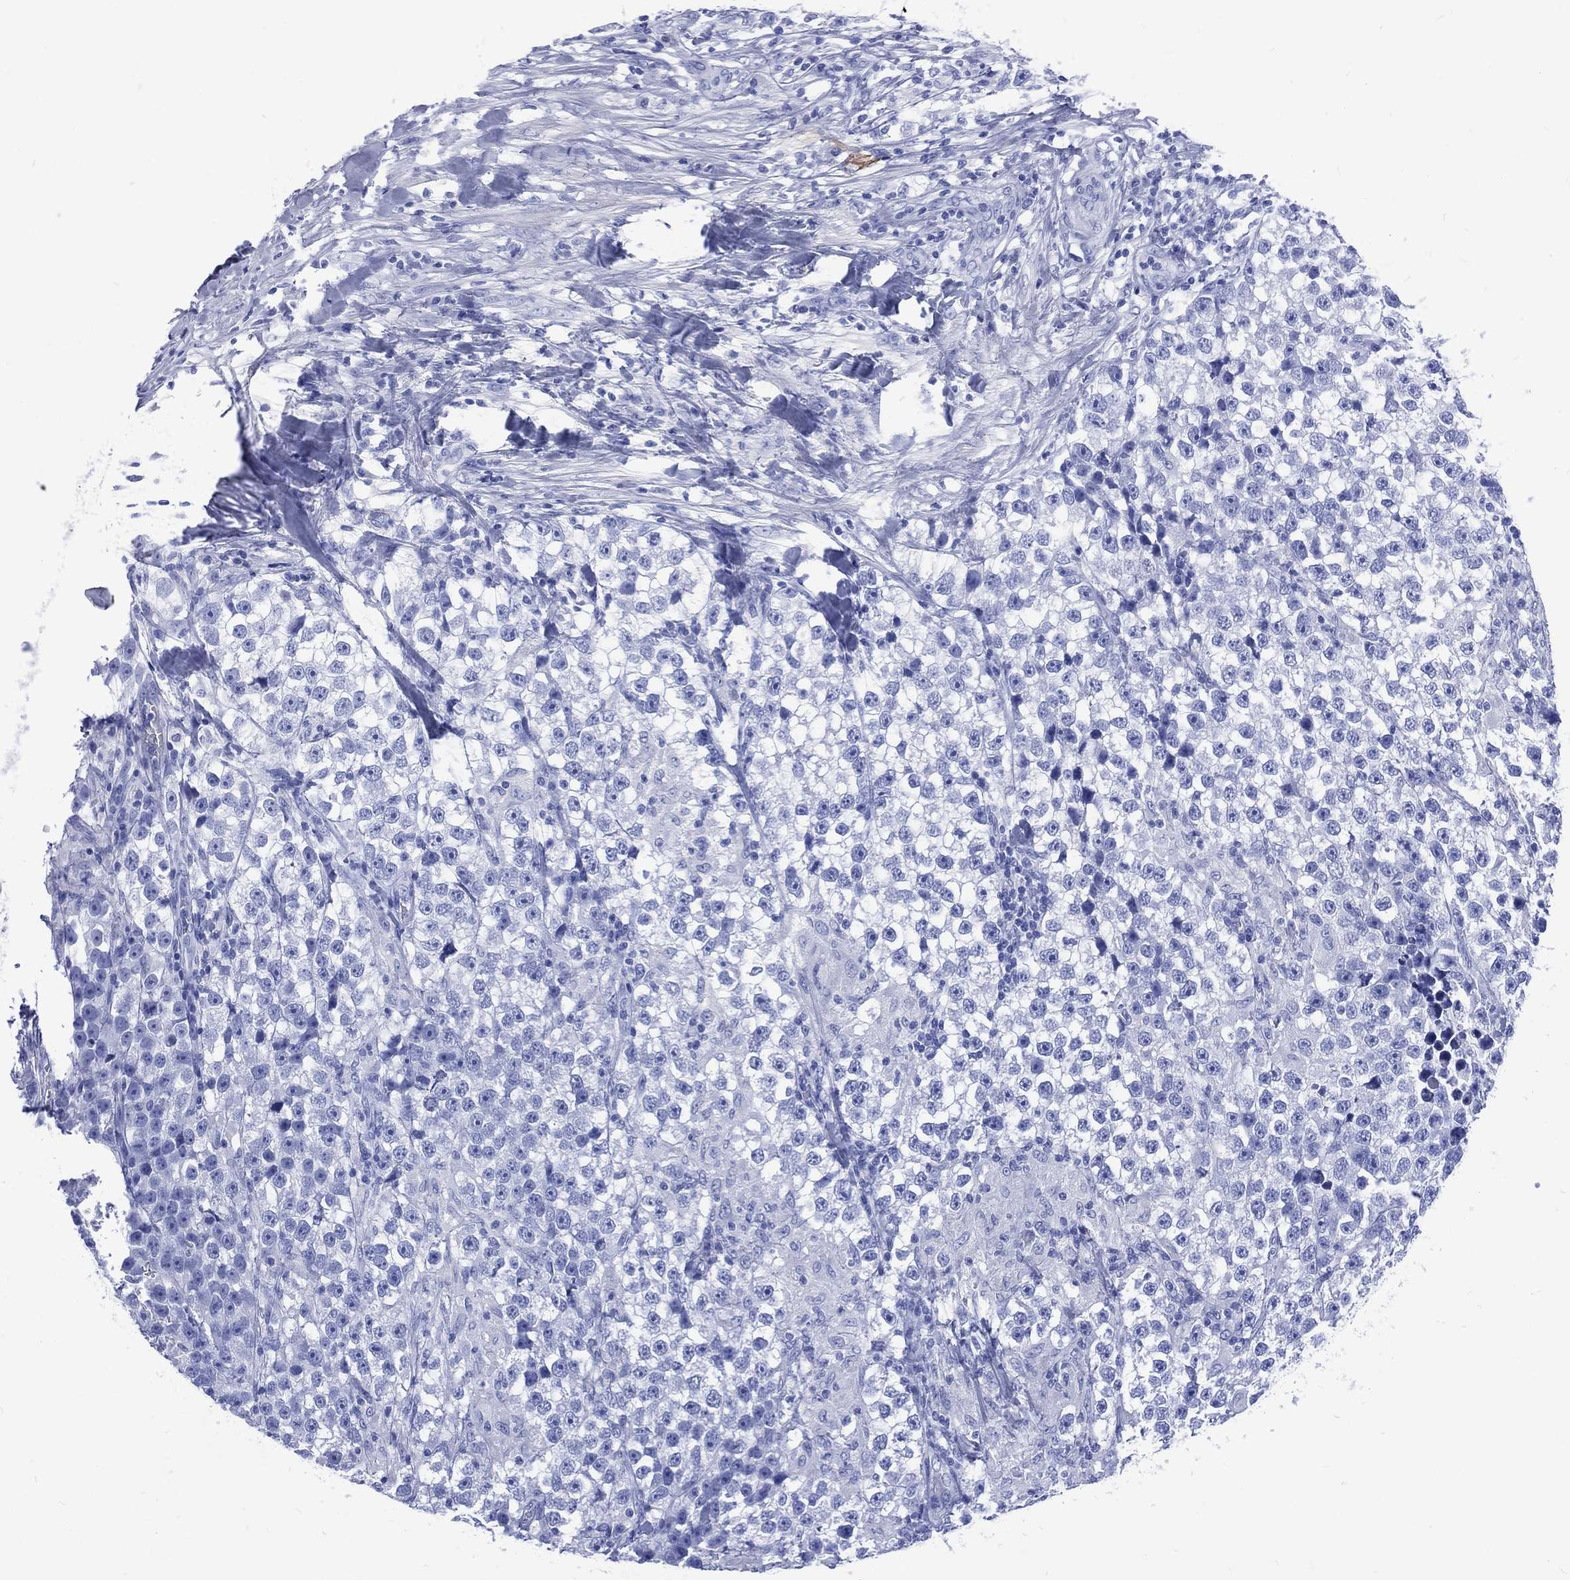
{"staining": {"intensity": "negative", "quantity": "none", "location": "none"}, "tissue": "testis cancer", "cell_type": "Tumor cells", "image_type": "cancer", "snomed": [{"axis": "morphology", "description": "Seminoma, NOS"}, {"axis": "topography", "description": "Testis"}], "caption": "Human seminoma (testis) stained for a protein using immunohistochemistry (IHC) displays no positivity in tumor cells.", "gene": "SHCBP1L", "patient": {"sex": "male", "age": 46}}